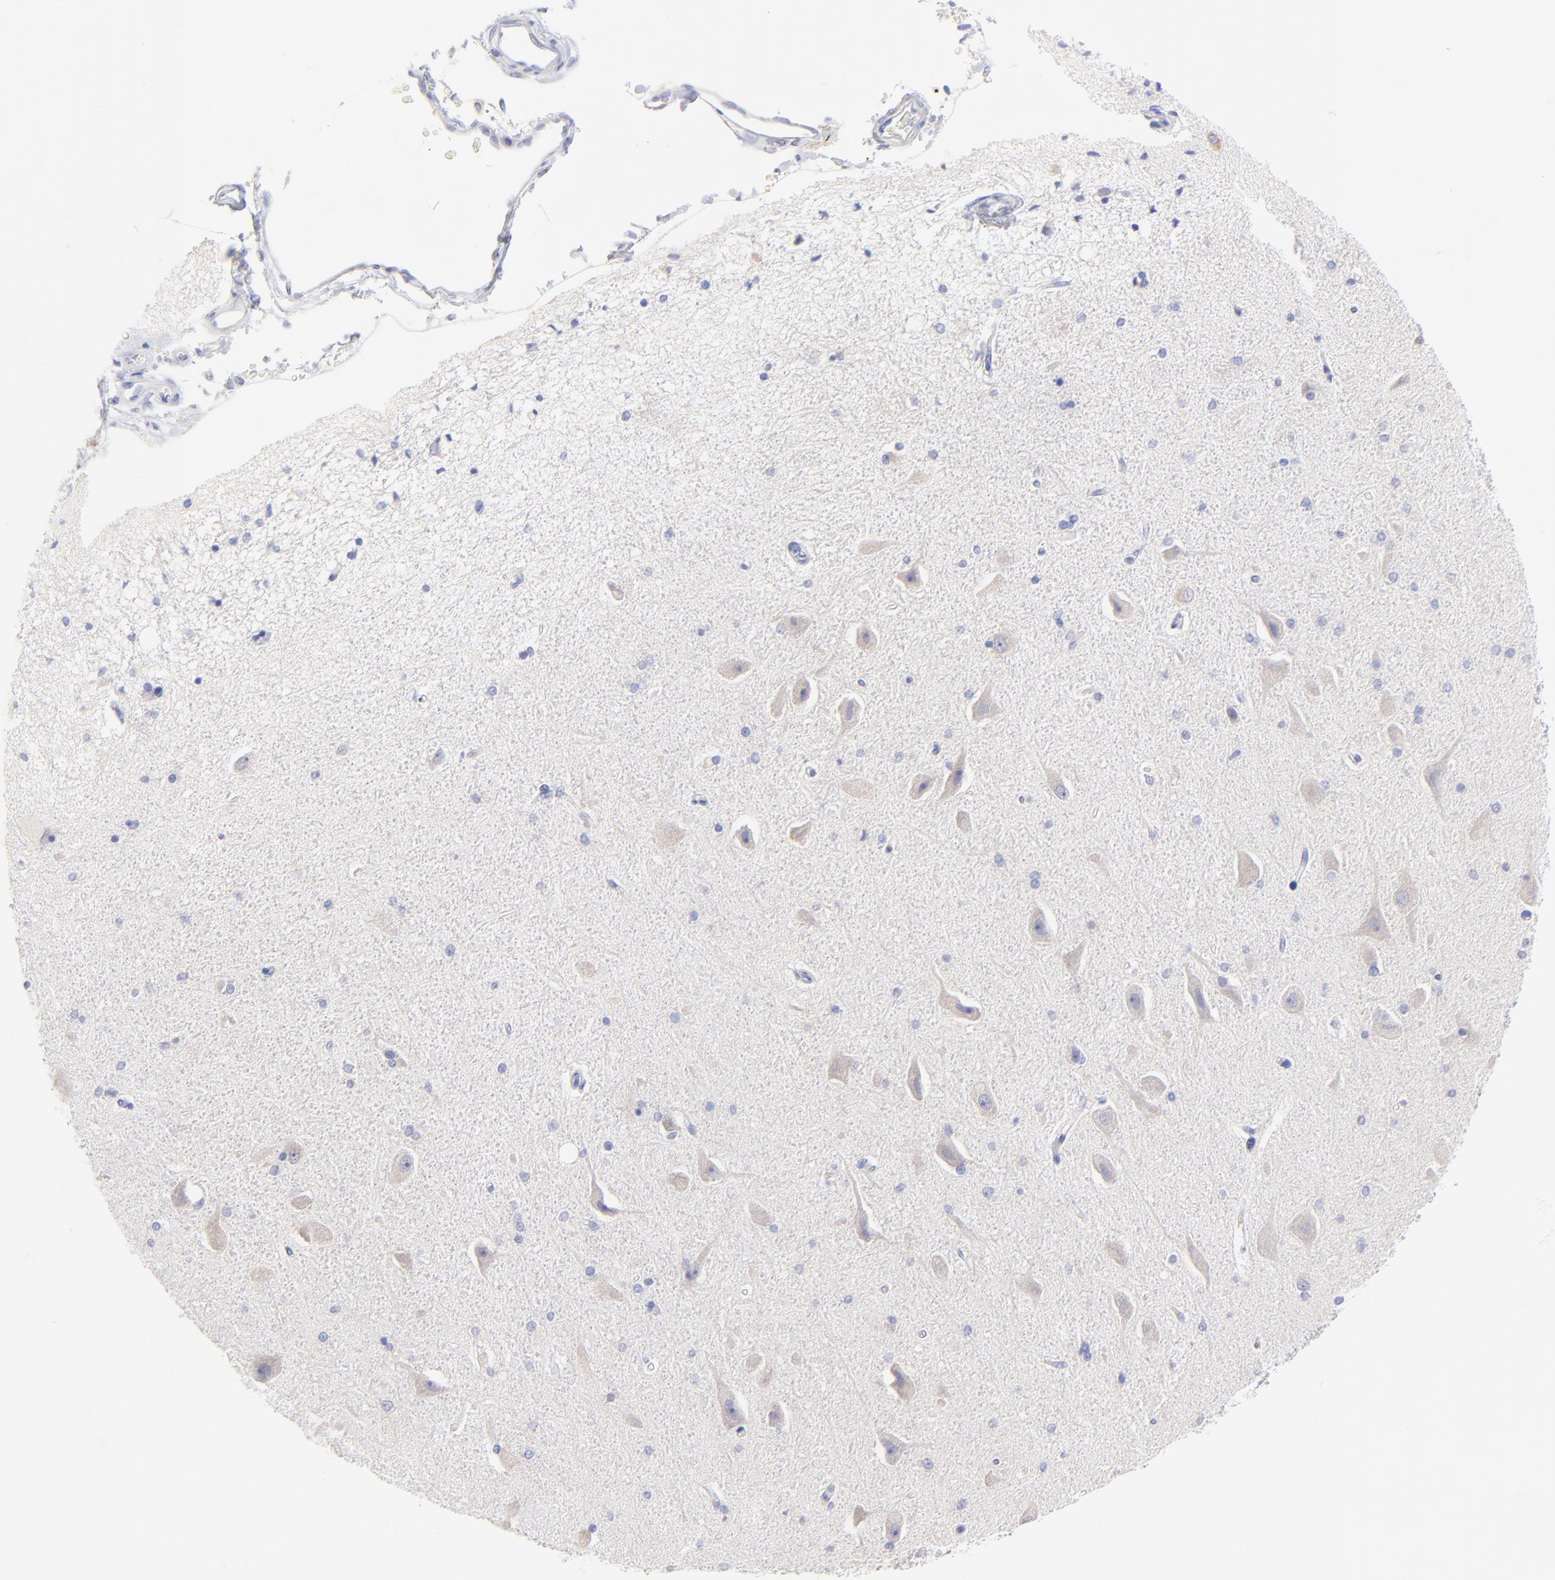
{"staining": {"intensity": "negative", "quantity": "none", "location": "none"}, "tissue": "hippocampus", "cell_type": "Glial cells", "image_type": "normal", "snomed": [{"axis": "morphology", "description": "Normal tissue, NOS"}, {"axis": "topography", "description": "Hippocampus"}], "caption": "Photomicrograph shows no significant protein positivity in glial cells of normal hippocampus. (DAB immunohistochemistry, high magnification).", "gene": "EBP", "patient": {"sex": "female", "age": 54}}